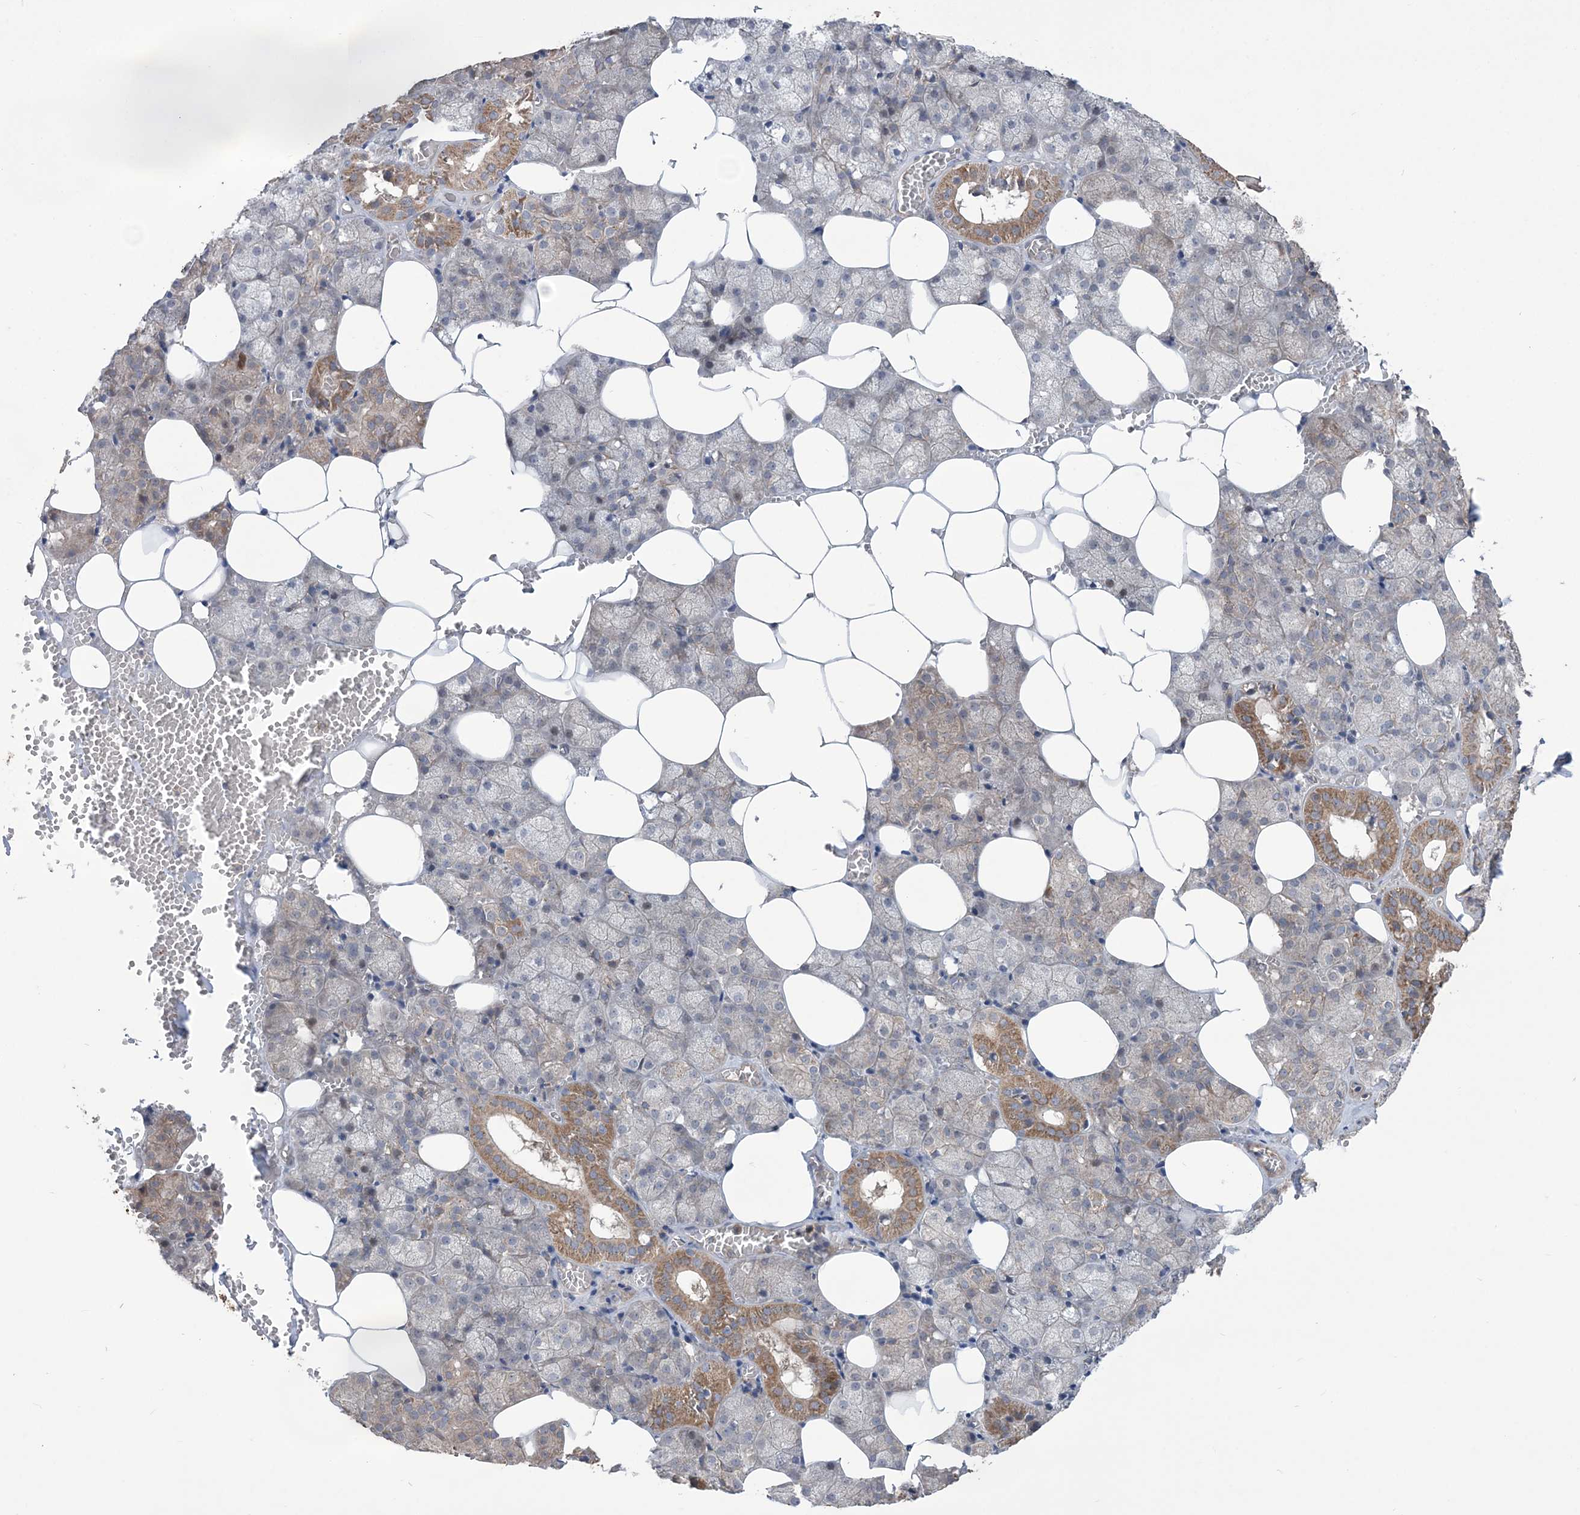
{"staining": {"intensity": "moderate", "quantity": "25%-75%", "location": "cytoplasmic/membranous"}, "tissue": "salivary gland", "cell_type": "Glandular cells", "image_type": "normal", "snomed": [{"axis": "morphology", "description": "Normal tissue, NOS"}, {"axis": "topography", "description": "Salivary gland"}], "caption": "IHC of normal human salivary gland reveals medium levels of moderate cytoplasmic/membranous expression in about 25%-75% of glandular cells. (brown staining indicates protein expression, while blue staining denotes nuclei).", "gene": "MTRF1L", "patient": {"sex": "male", "age": 62}}